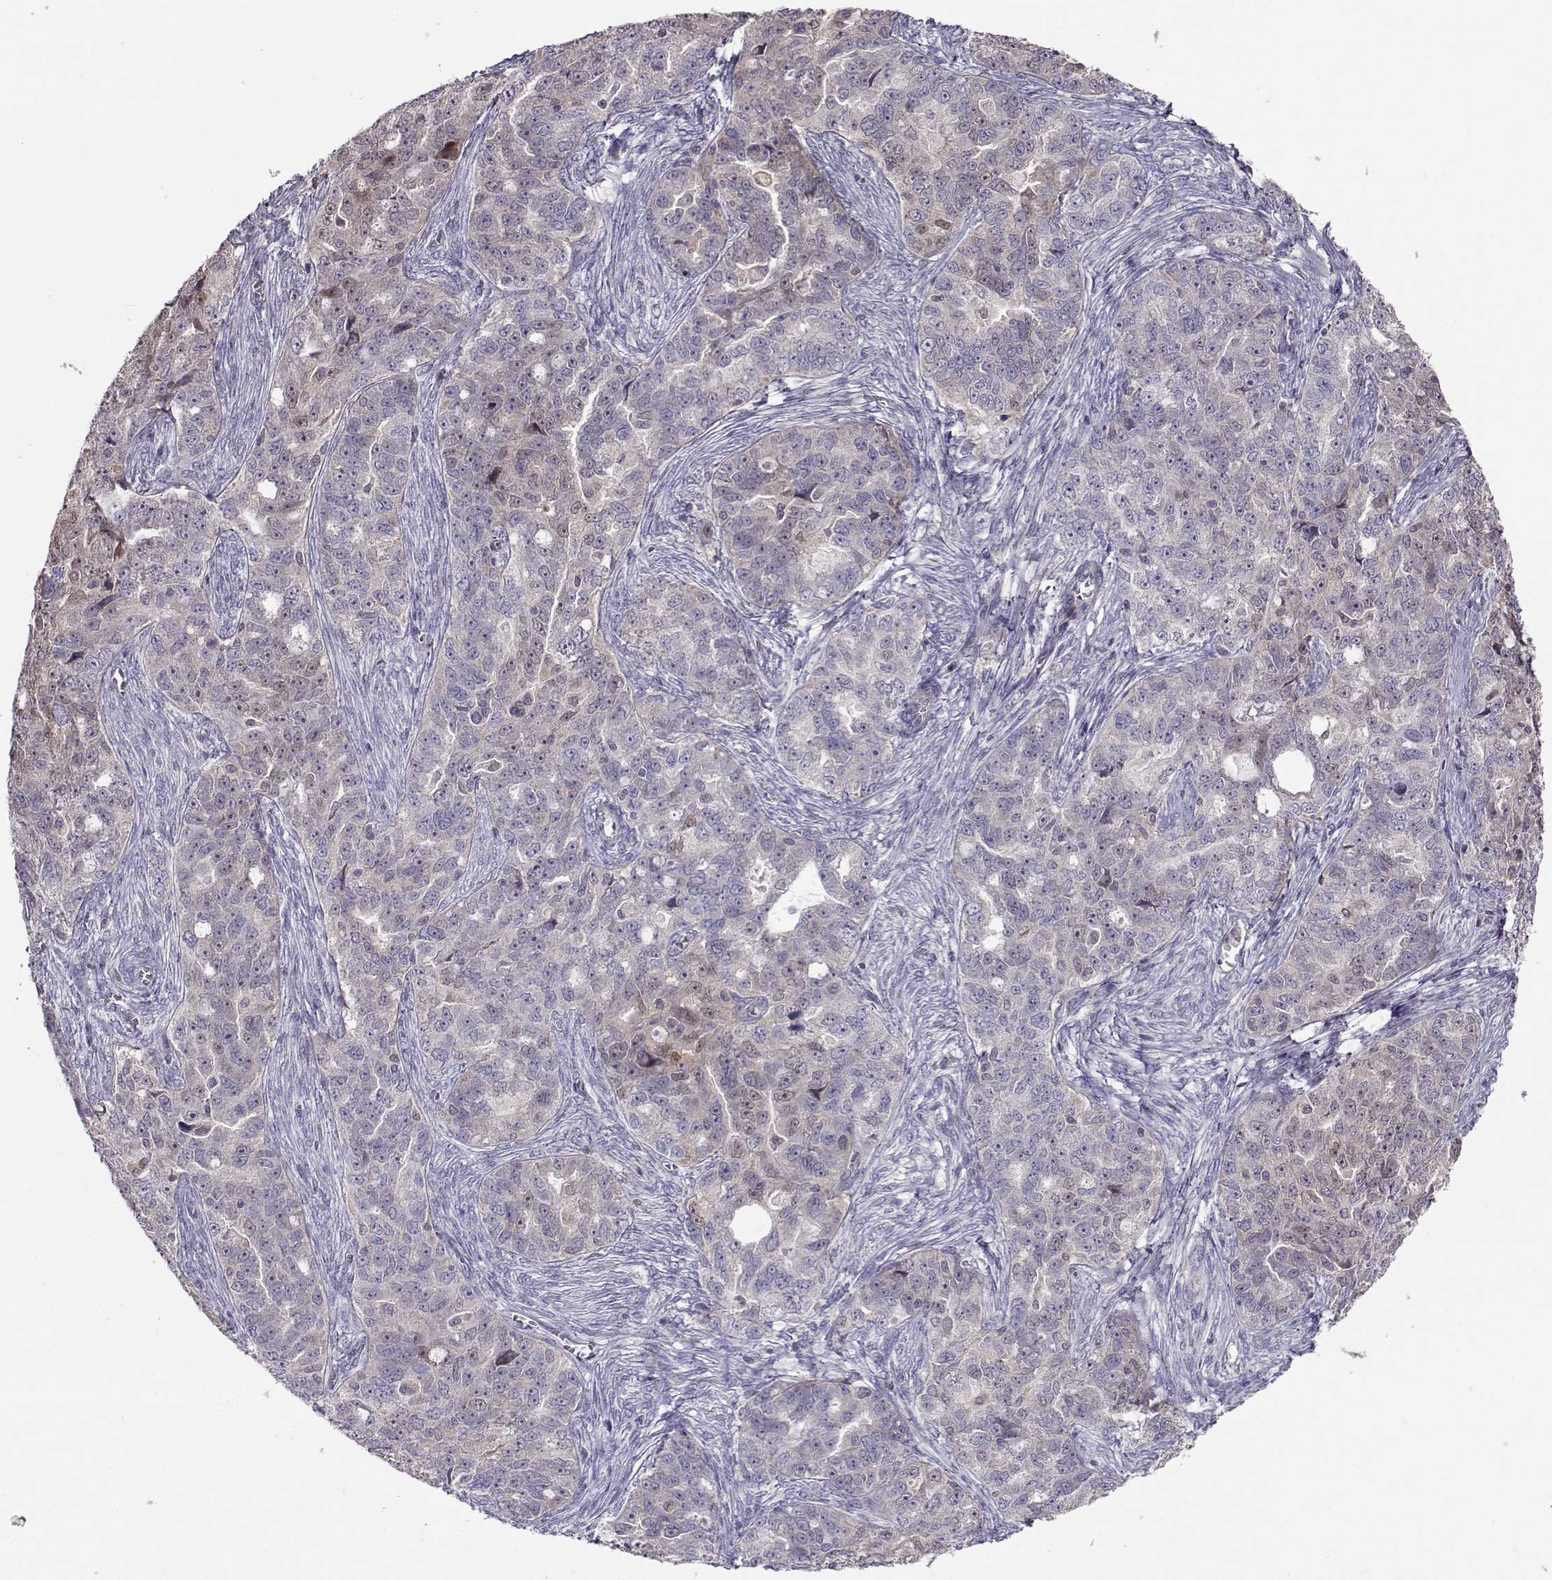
{"staining": {"intensity": "weak", "quantity": "<25%", "location": "cytoplasmic/membranous"}, "tissue": "ovarian cancer", "cell_type": "Tumor cells", "image_type": "cancer", "snomed": [{"axis": "morphology", "description": "Cystadenocarcinoma, serous, NOS"}, {"axis": "topography", "description": "Ovary"}], "caption": "A high-resolution image shows IHC staining of ovarian serous cystadenocarcinoma, which shows no significant expression in tumor cells.", "gene": "NCAM2", "patient": {"sex": "female", "age": 51}}